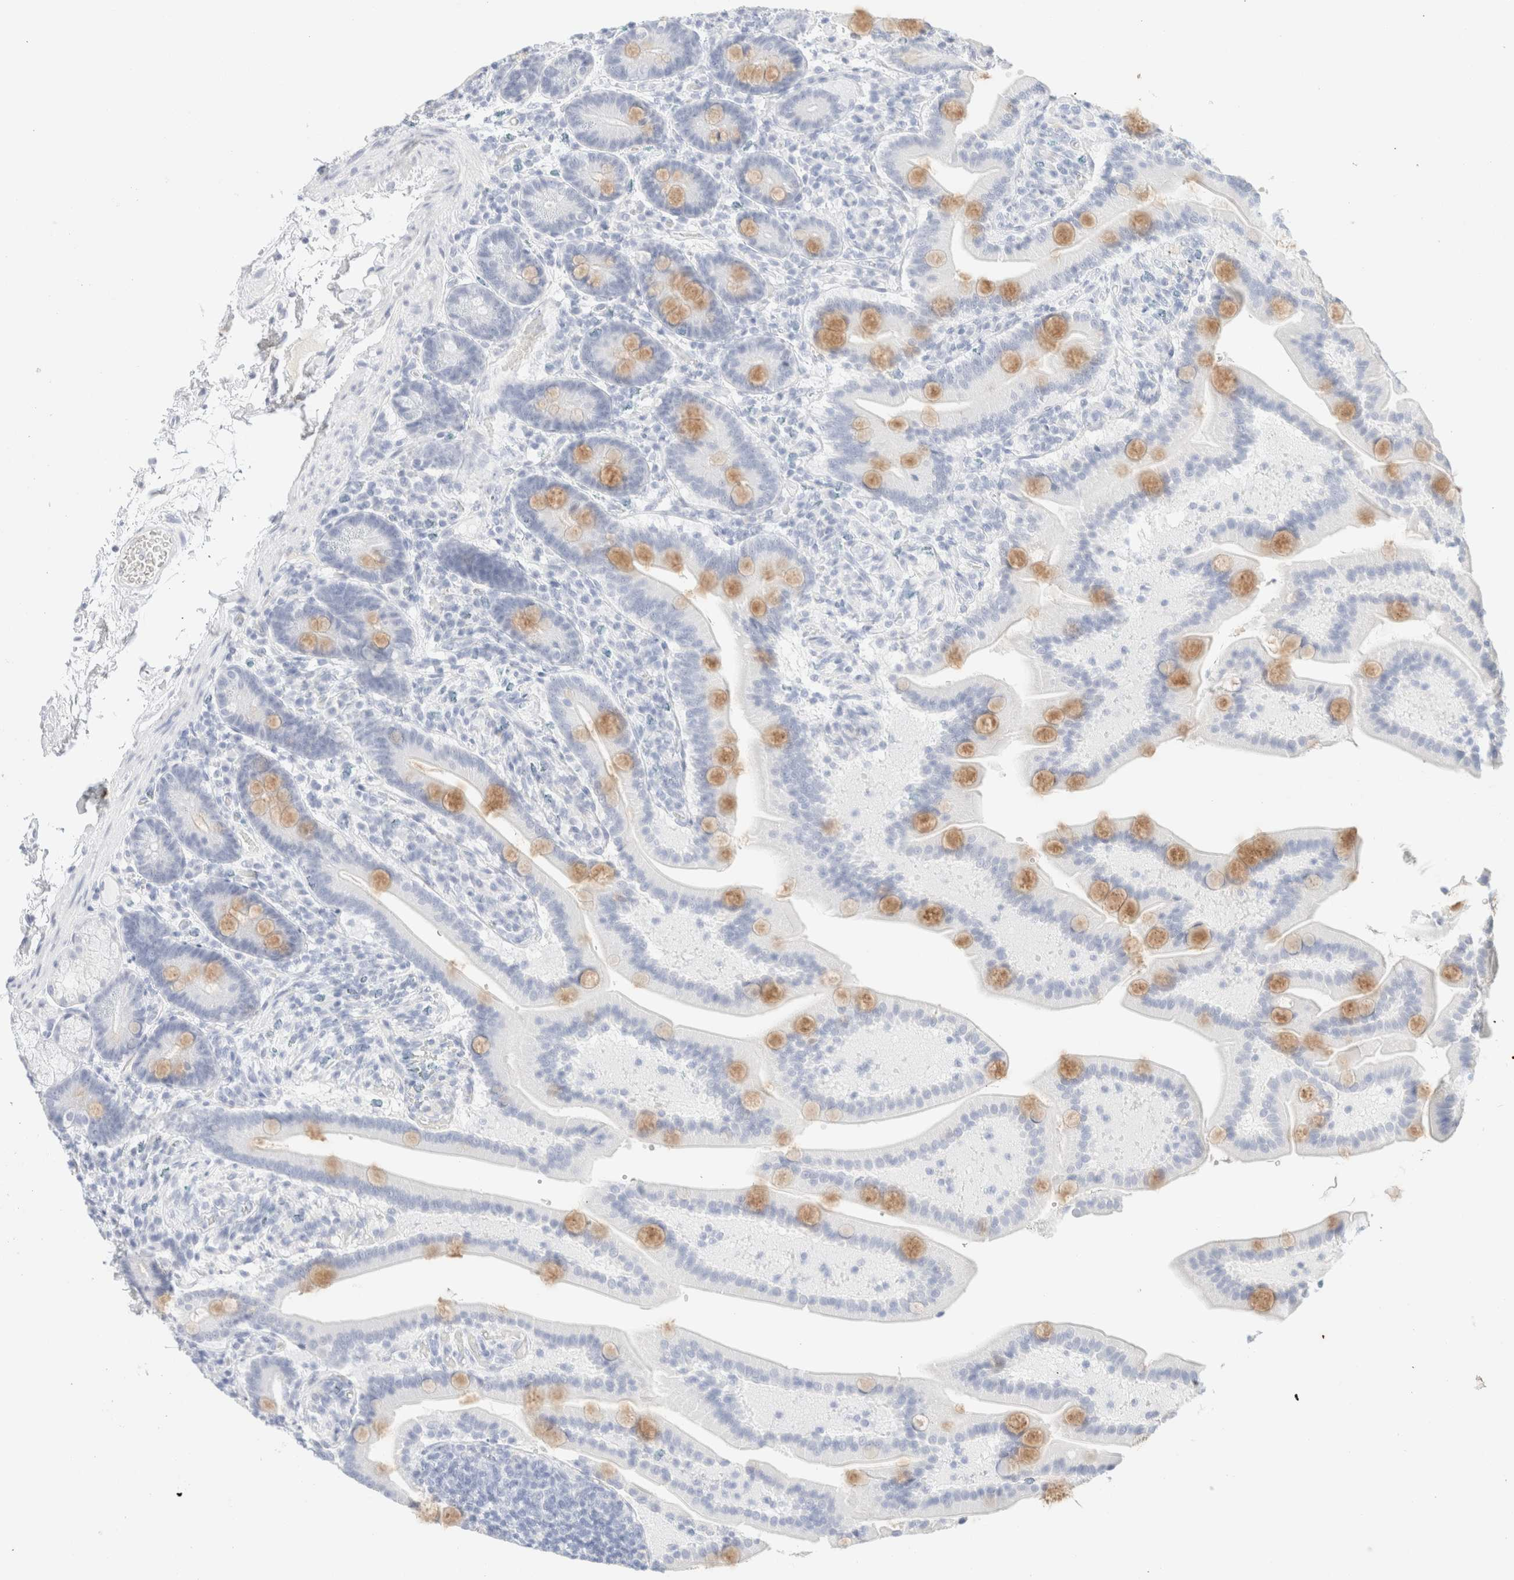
{"staining": {"intensity": "moderate", "quantity": "<25%", "location": "cytoplasmic/membranous"}, "tissue": "duodenum", "cell_type": "Glandular cells", "image_type": "normal", "snomed": [{"axis": "morphology", "description": "Normal tissue, NOS"}, {"axis": "topography", "description": "Duodenum"}], "caption": "A histopathology image showing moderate cytoplasmic/membranous positivity in approximately <25% of glandular cells in normal duodenum, as visualized by brown immunohistochemical staining.", "gene": "KRT15", "patient": {"sex": "male", "age": 54}}